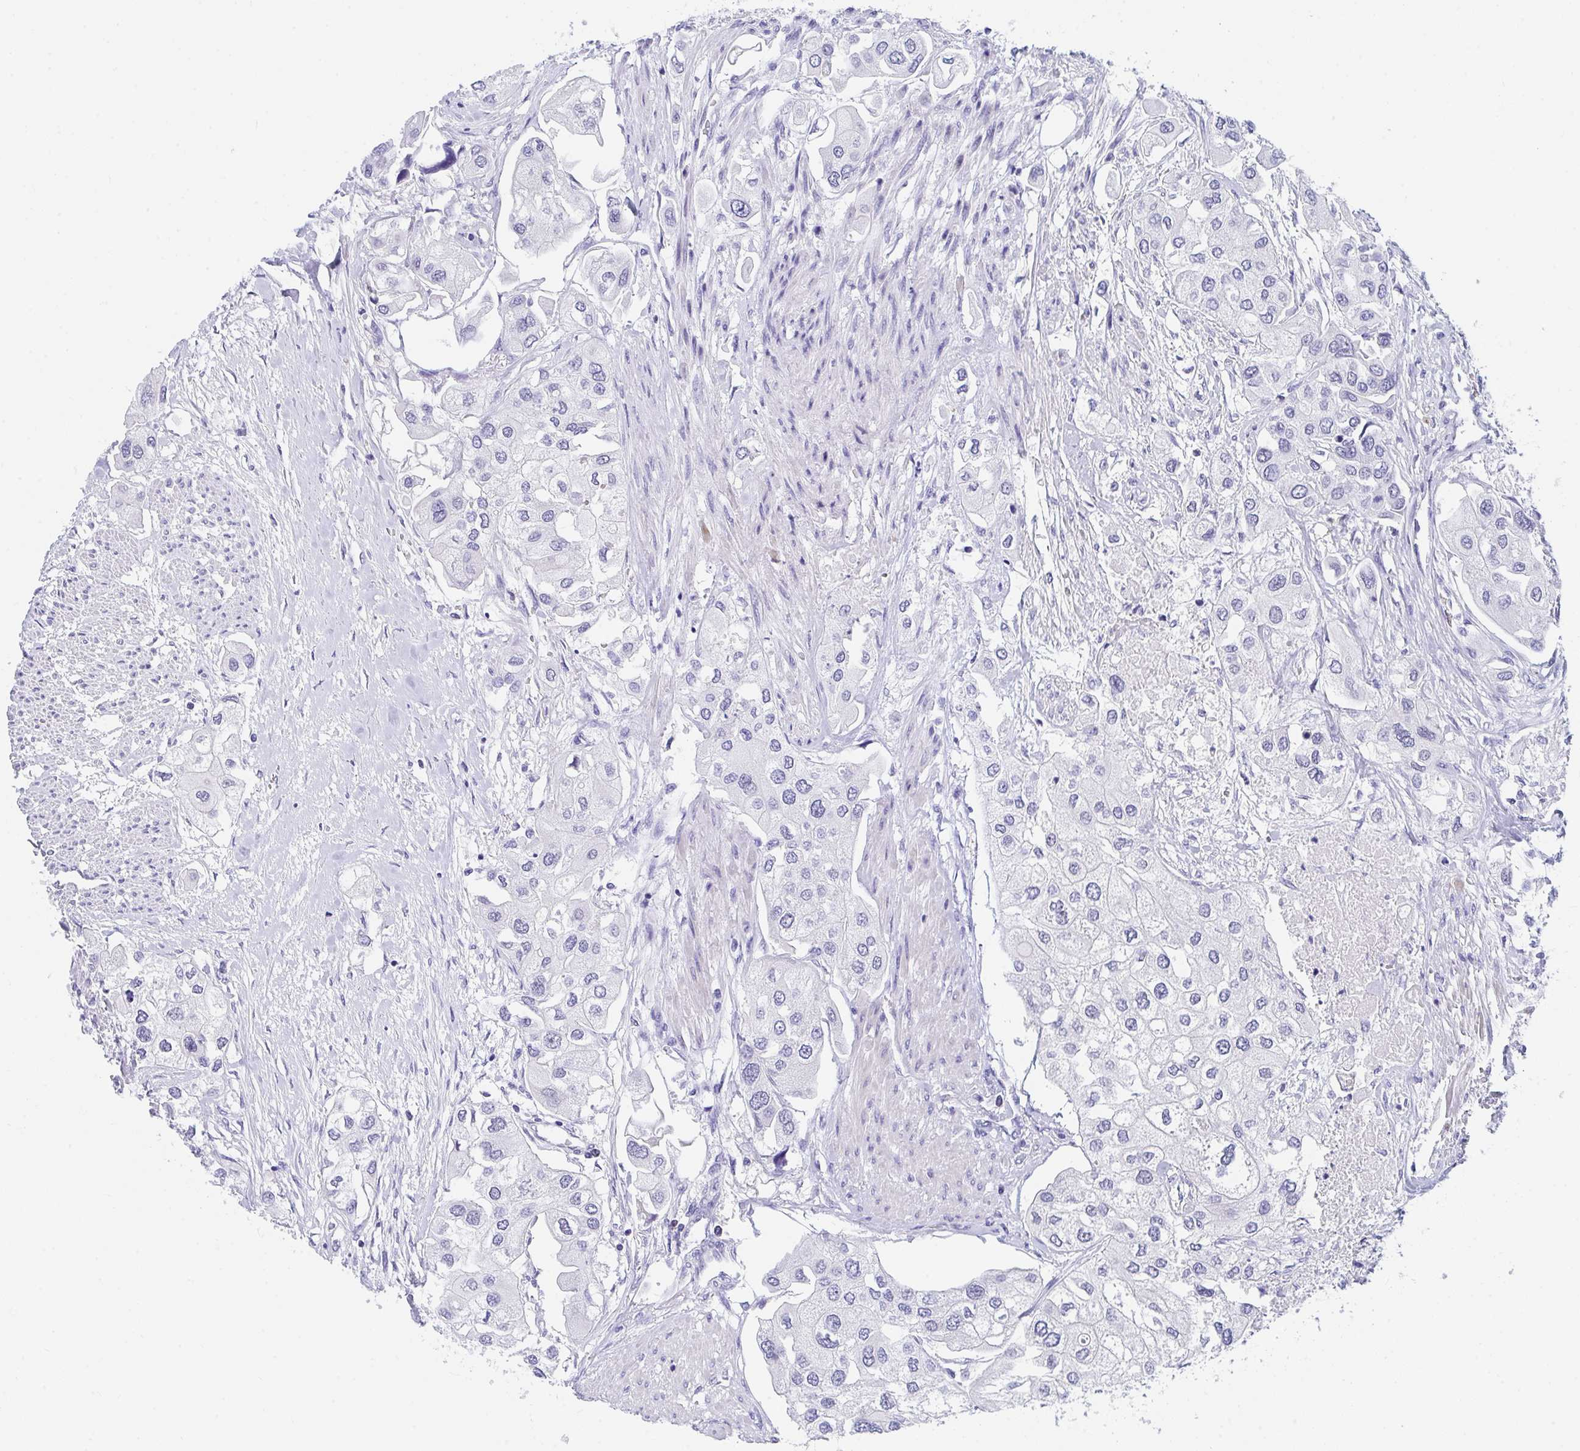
{"staining": {"intensity": "negative", "quantity": "none", "location": "none"}, "tissue": "urothelial cancer", "cell_type": "Tumor cells", "image_type": "cancer", "snomed": [{"axis": "morphology", "description": "Urothelial carcinoma, High grade"}, {"axis": "topography", "description": "Urinary bladder"}], "caption": "High power microscopy micrograph of an IHC image of high-grade urothelial carcinoma, revealing no significant positivity in tumor cells.", "gene": "DAOA", "patient": {"sex": "male", "age": 64}}